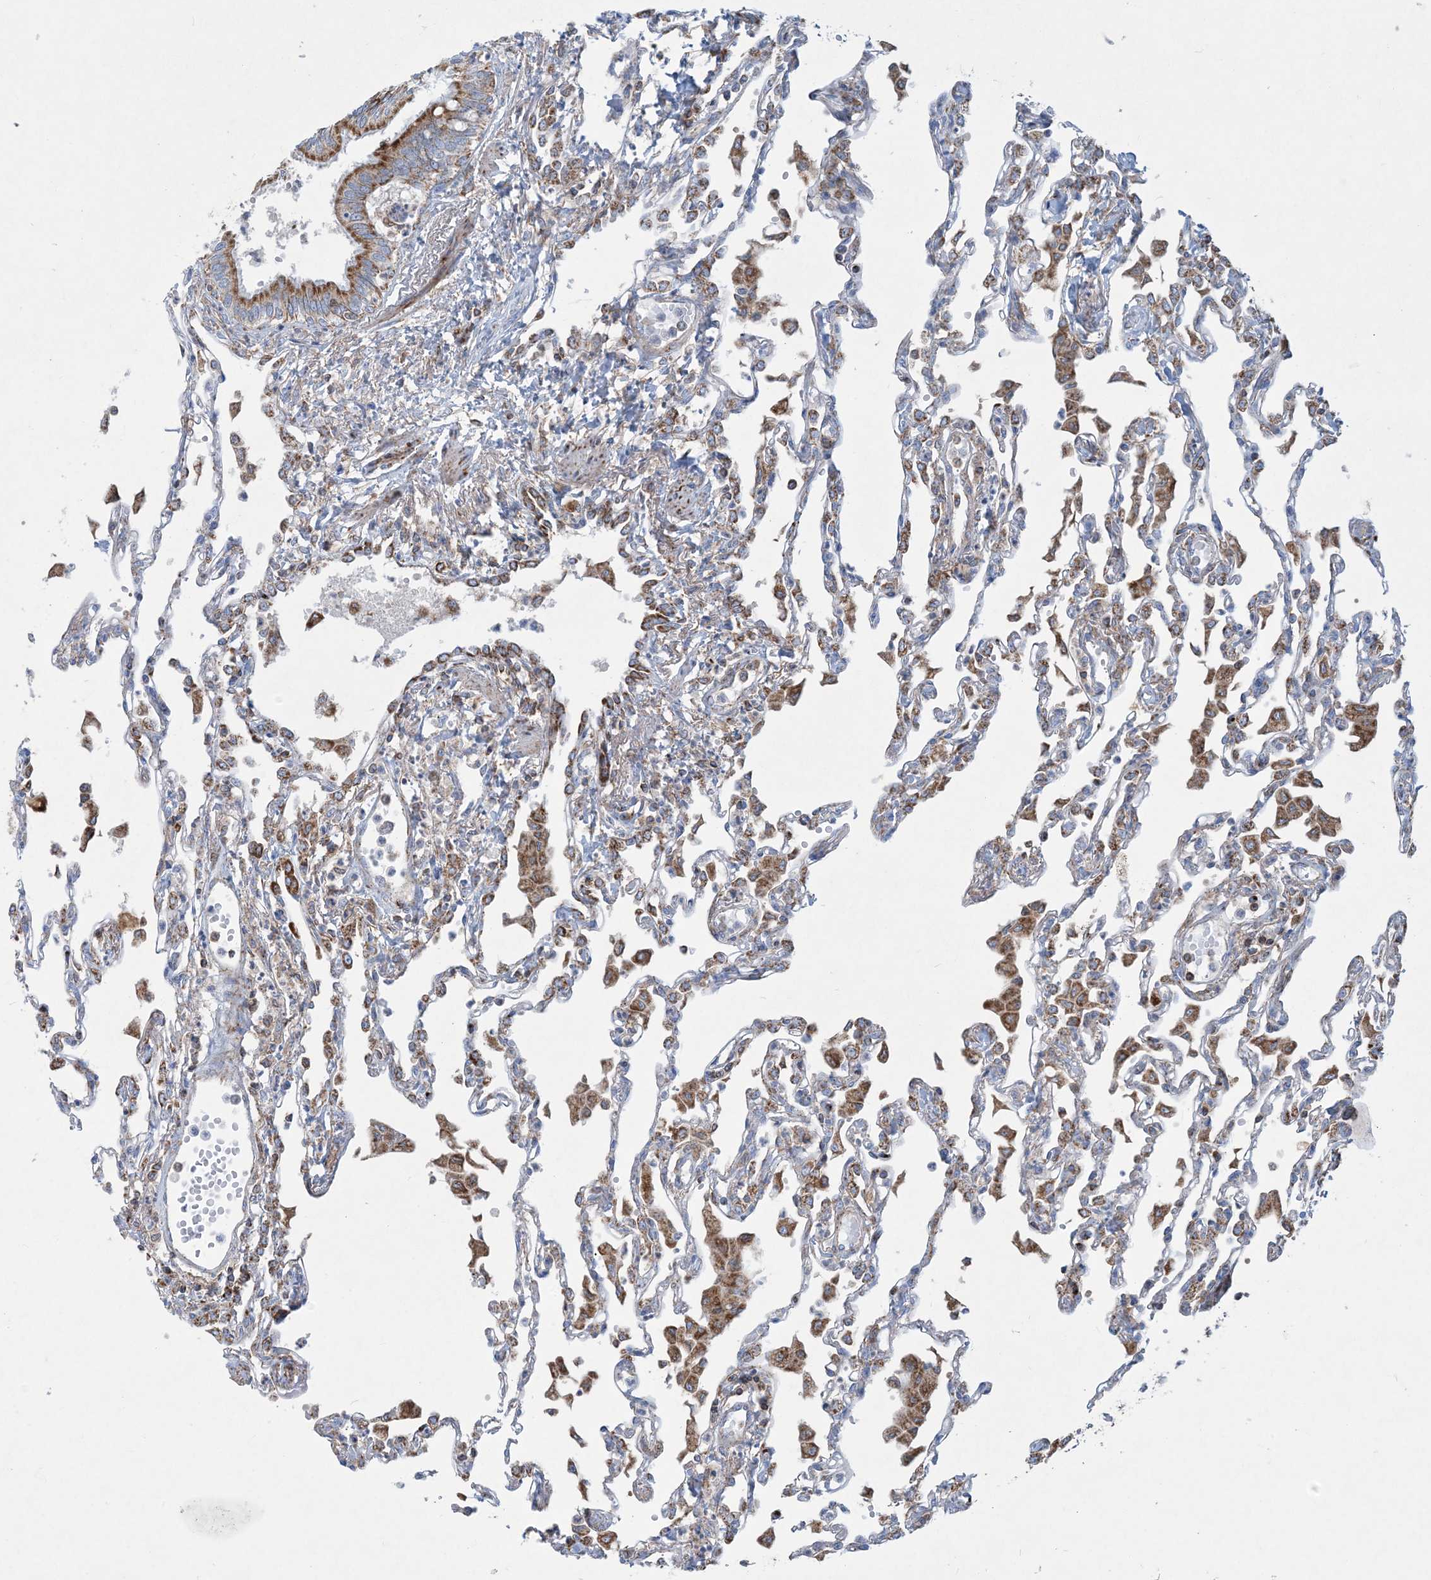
{"staining": {"intensity": "moderate", "quantity": "<25%", "location": "cytoplasmic/membranous"}, "tissue": "lung", "cell_type": "Alveolar cells", "image_type": "normal", "snomed": [{"axis": "morphology", "description": "Normal tissue, NOS"}, {"axis": "topography", "description": "Bronchus"}, {"axis": "topography", "description": "Lung"}], "caption": "Protein expression analysis of unremarkable lung reveals moderate cytoplasmic/membranous staining in approximately <25% of alveolar cells.", "gene": "BEND4", "patient": {"sex": "female", "age": 49}}